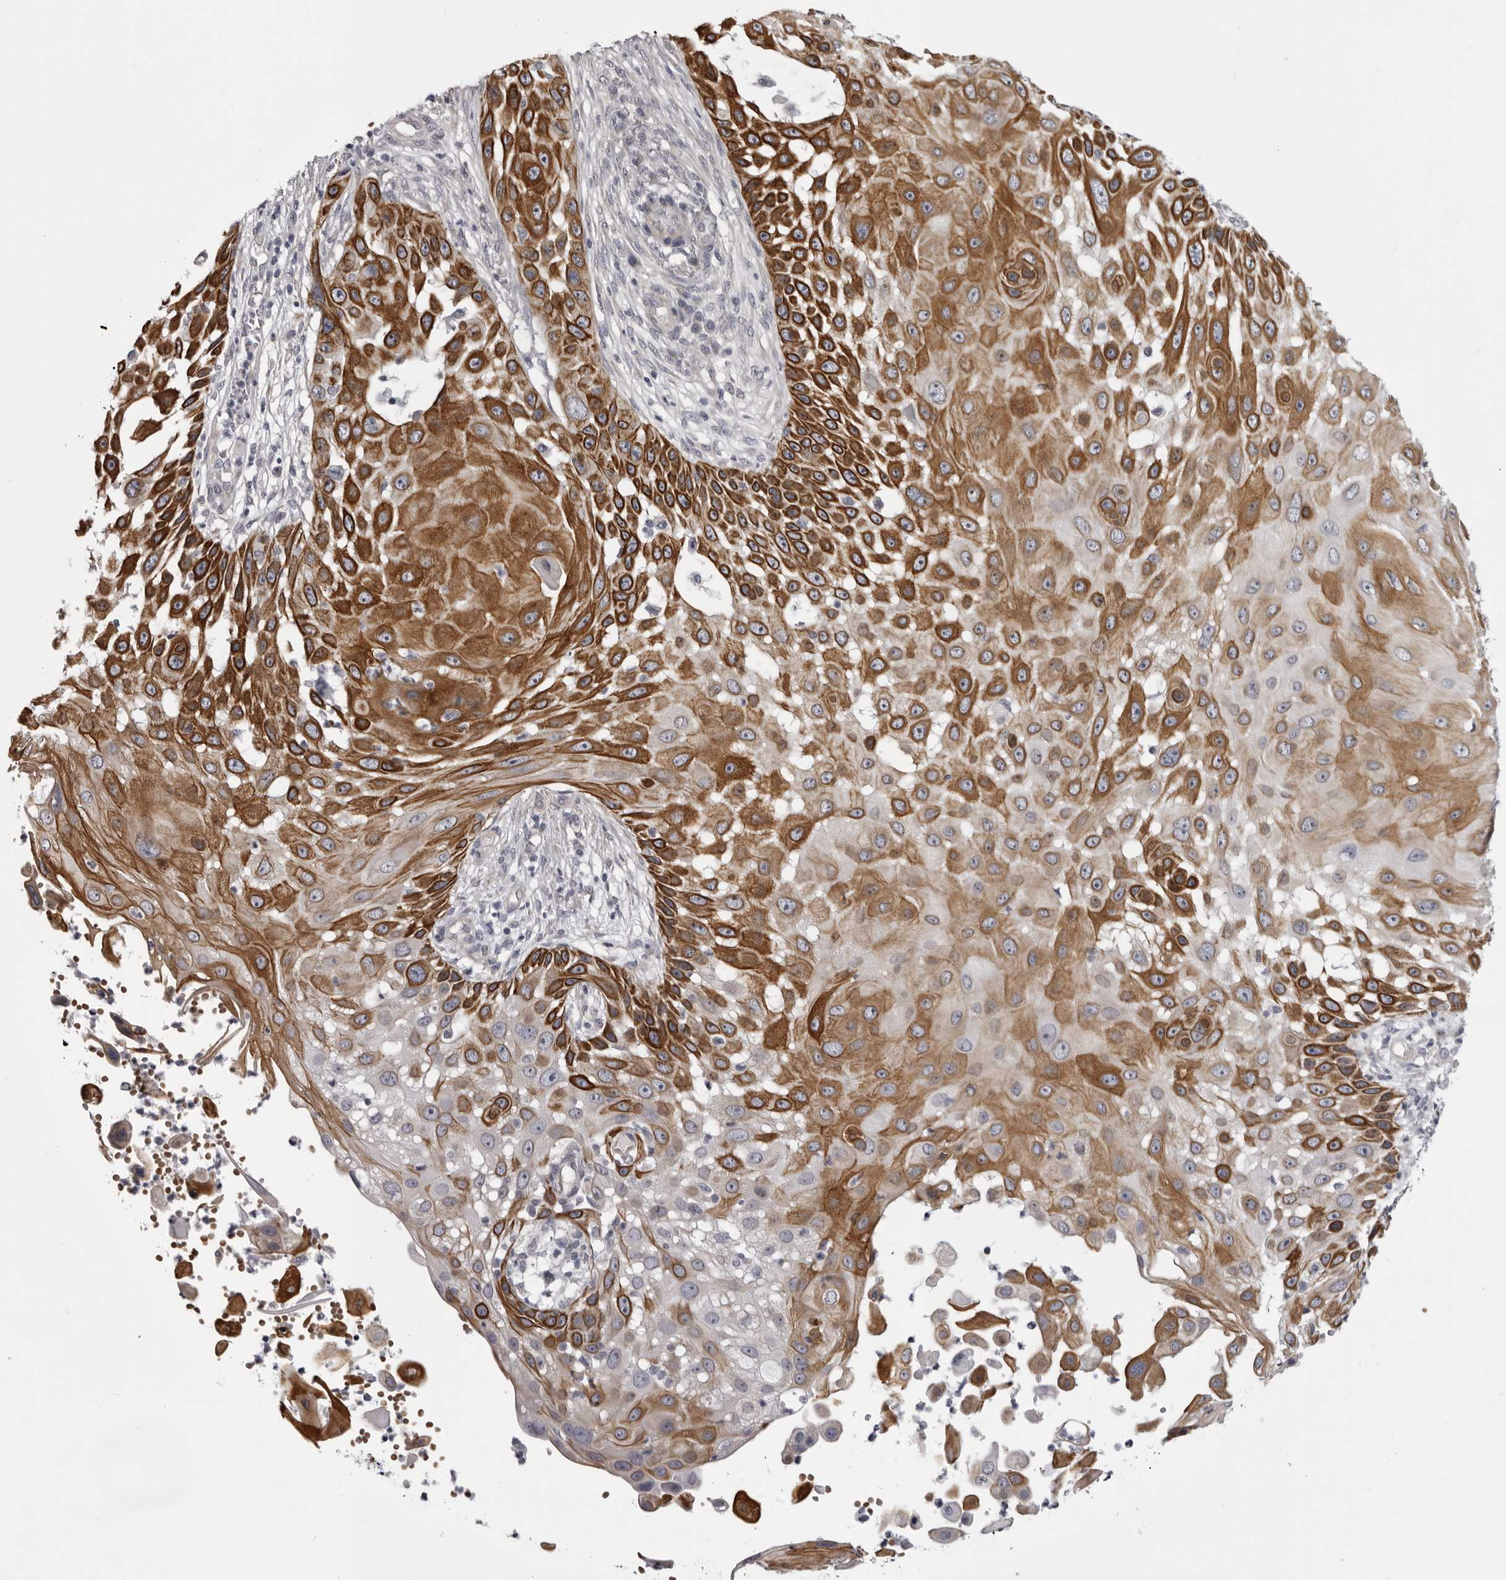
{"staining": {"intensity": "strong", "quantity": ">75%", "location": "cytoplasmic/membranous"}, "tissue": "skin cancer", "cell_type": "Tumor cells", "image_type": "cancer", "snomed": [{"axis": "morphology", "description": "Squamous cell carcinoma, NOS"}, {"axis": "topography", "description": "Skin"}], "caption": "Immunohistochemistry (IHC) micrograph of squamous cell carcinoma (skin) stained for a protein (brown), which exhibits high levels of strong cytoplasmic/membranous staining in approximately >75% of tumor cells.", "gene": "EPHA10", "patient": {"sex": "female", "age": 44}}